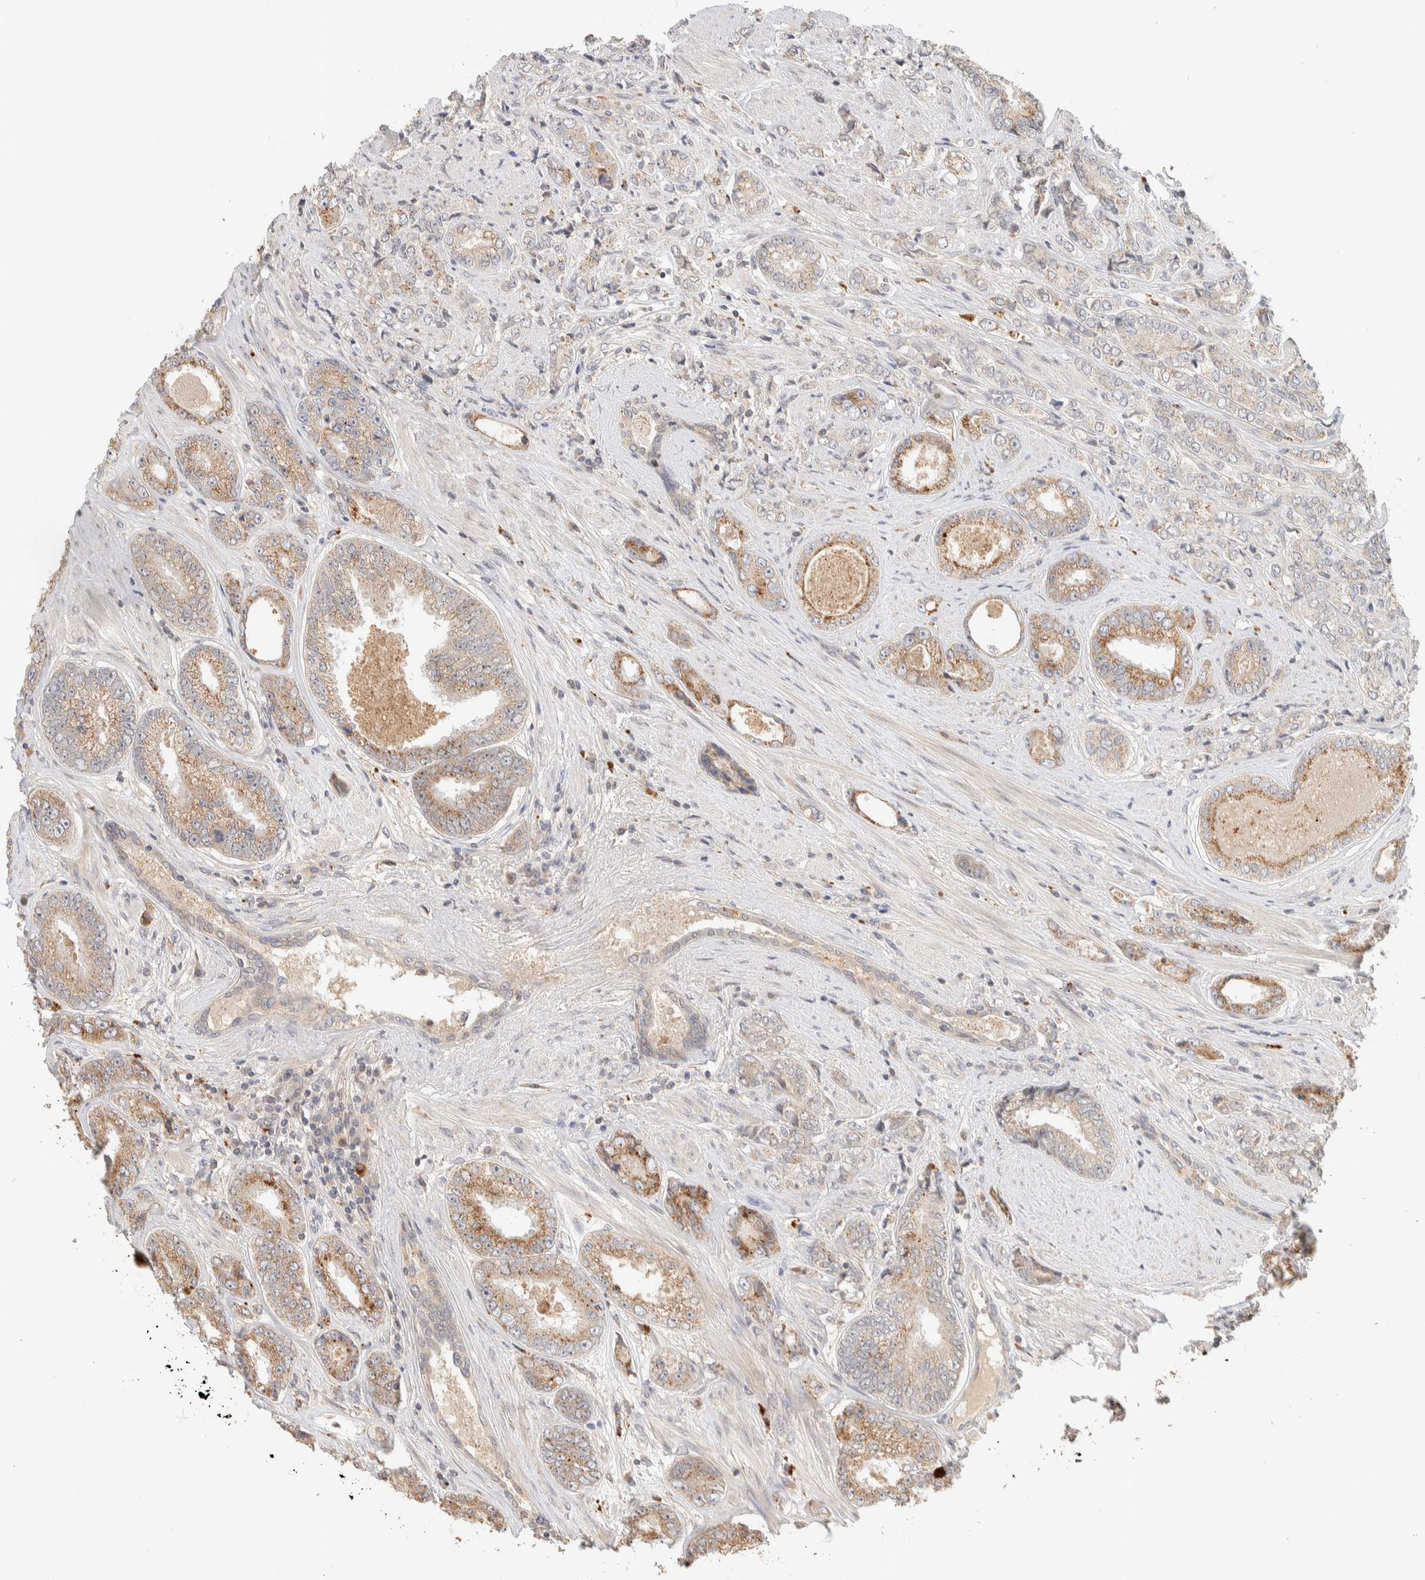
{"staining": {"intensity": "weak", "quantity": ">75%", "location": "cytoplasmic/membranous"}, "tissue": "prostate cancer", "cell_type": "Tumor cells", "image_type": "cancer", "snomed": [{"axis": "morphology", "description": "Adenocarcinoma, High grade"}, {"axis": "topography", "description": "Prostate"}], "caption": "Adenocarcinoma (high-grade) (prostate) stained for a protein exhibits weak cytoplasmic/membranous positivity in tumor cells.", "gene": "ITPA", "patient": {"sex": "male", "age": 61}}